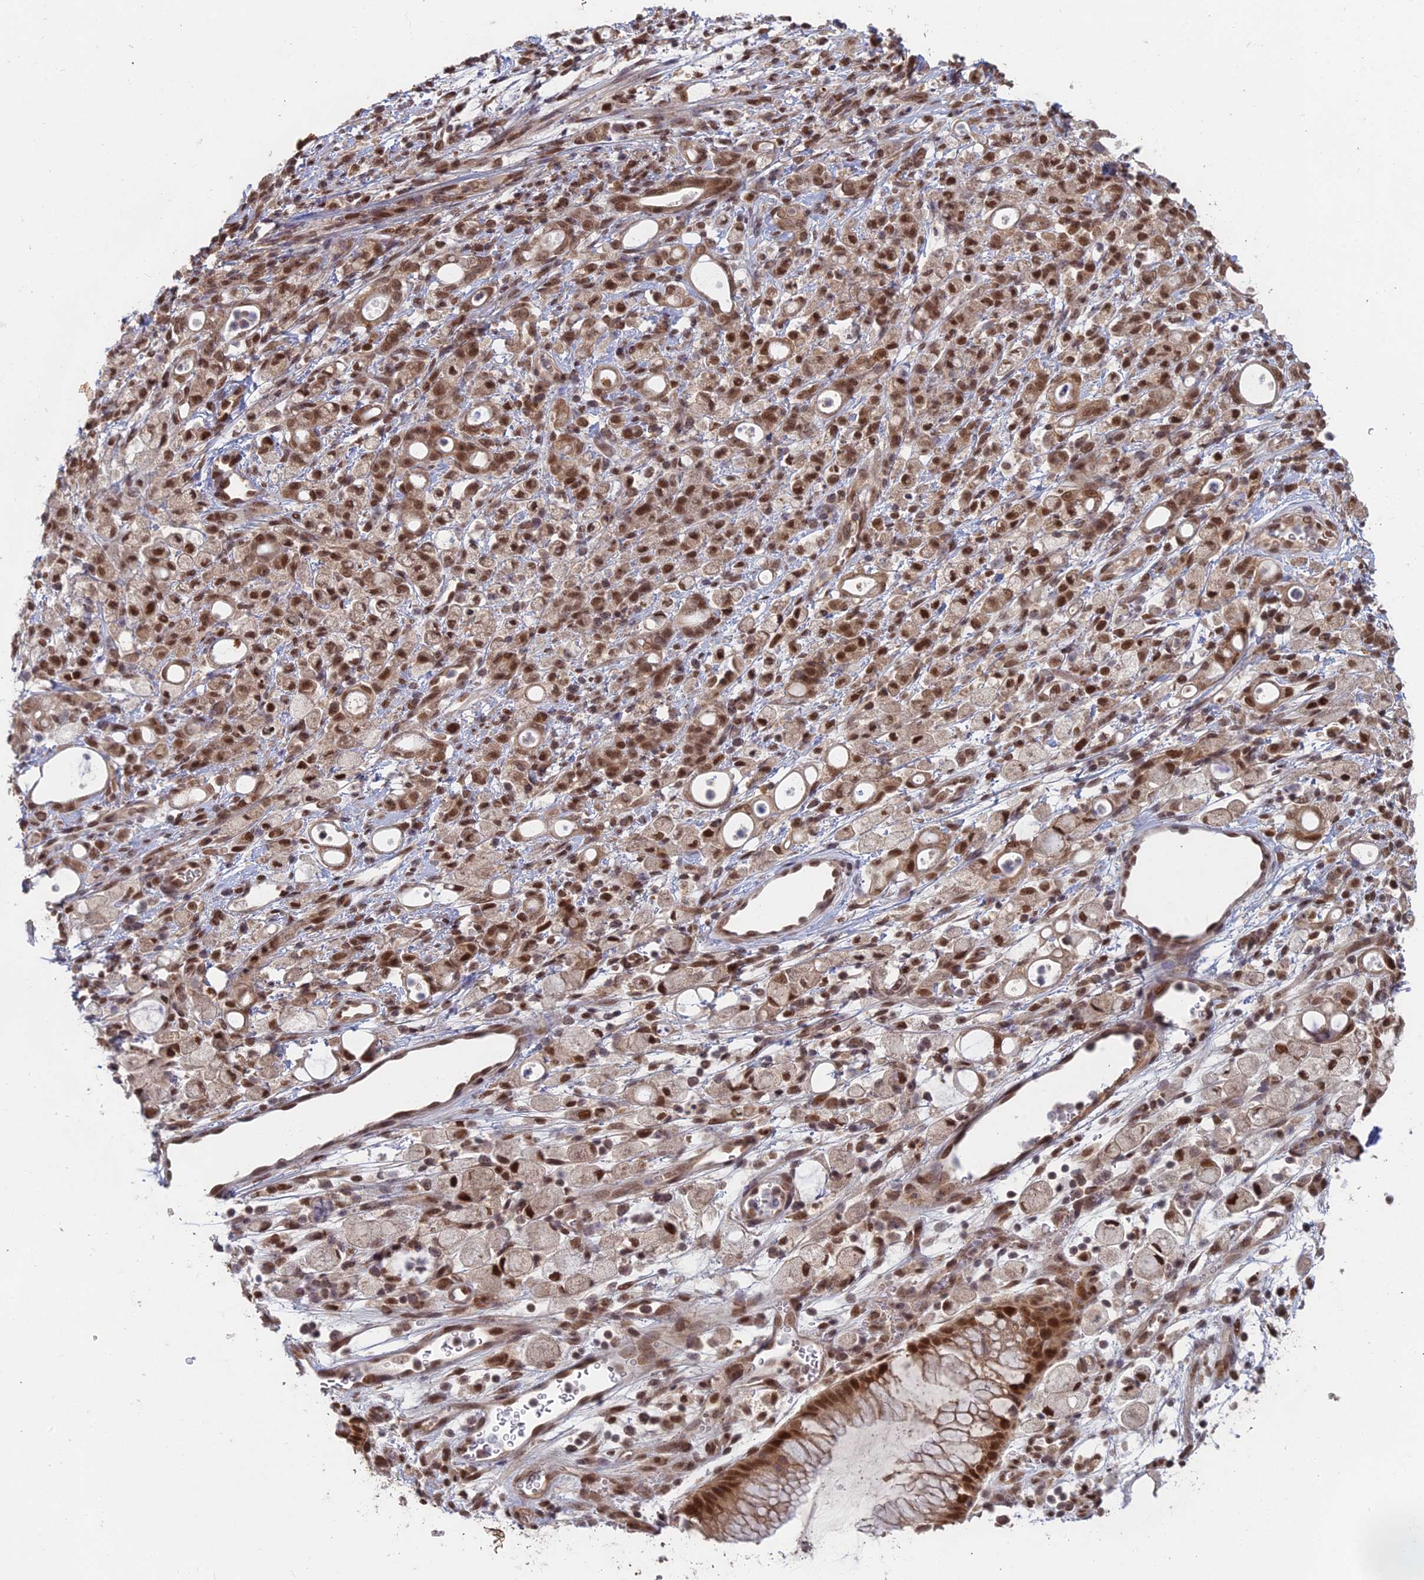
{"staining": {"intensity": "moderate", "quantity": ">75%", "location": "nuclear"}, "tissue": "stomach cancer", "cell_type": "Tumor cells", "image_type": "cancer", "snomed": [{"axis": "morphology", "description": "Adenocarcinoma, NOS"}, {"axis": "topography", "description": "Stomach"}], "caption": "A brown stain labels moderate nuclear expression of a protein in human stomach cancer (adenocarcinoma) tumor cells. Immunohistochemistry (ihc) stains the protein in brown and the nuclei are stained blue.", "gene": "RANBP3", "patient": {"sex": "female", "age": 60}}